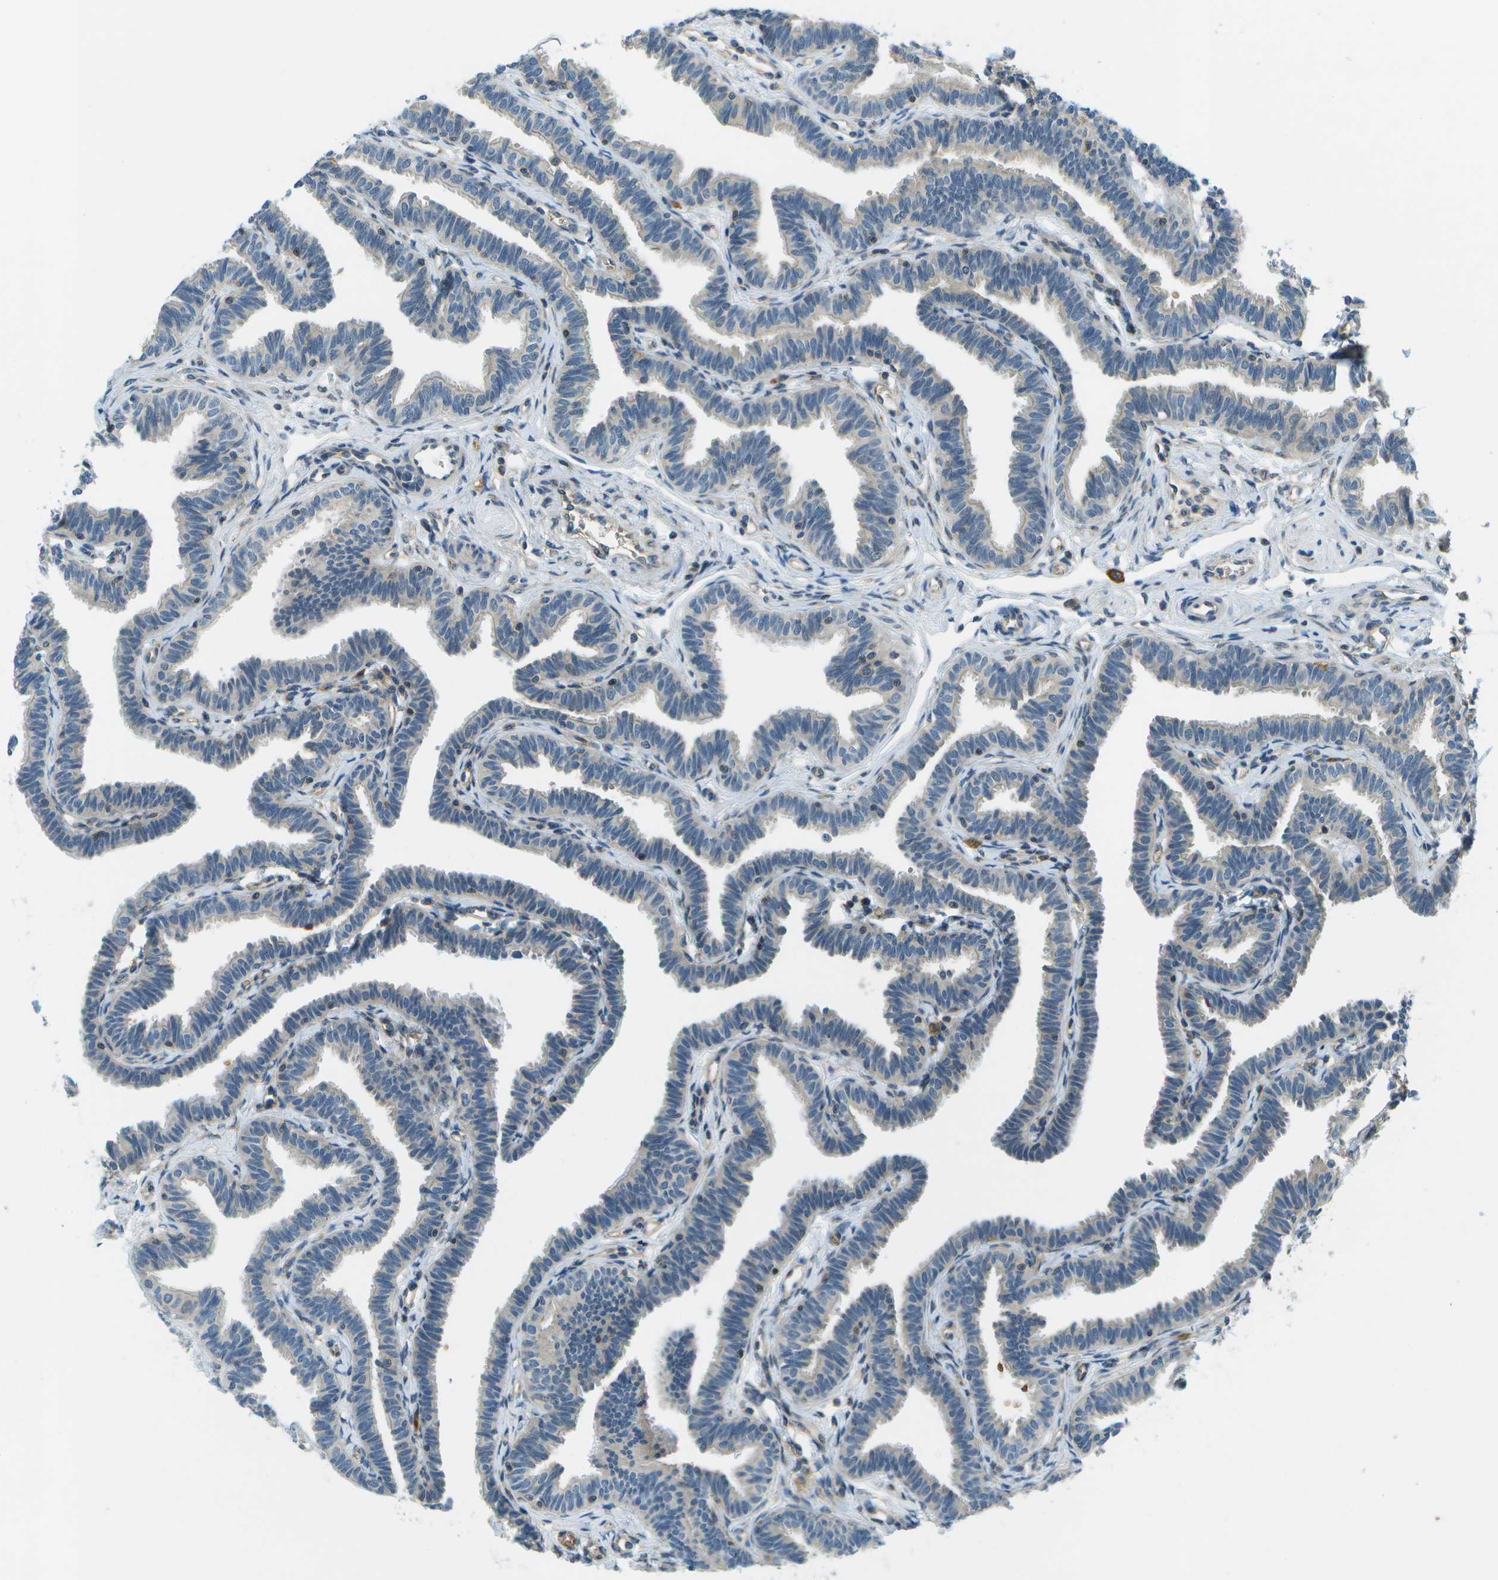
{"staining": {"intensity": "weak", "quantity": "<25%", "location": "cytoplasmic/membranous"}, "tissue": "fallopian tube", "cell_type": "Glandular cells", "image_type": "normal", "snomed": [{"axis": "morphology", "description": "Normal tissue, NOS"}, {"axis": "topography", "description": "Fallopian tube"}, {"axis": "topography", "description": "Ovary"}], "caption": "This is a histopathology image of immunohistochemistry staining of unremarkable fallopian tube, which shows no expression in glandular cells.", "gene": "CTIF", "patient": {"sex": "female", "age": 23}}